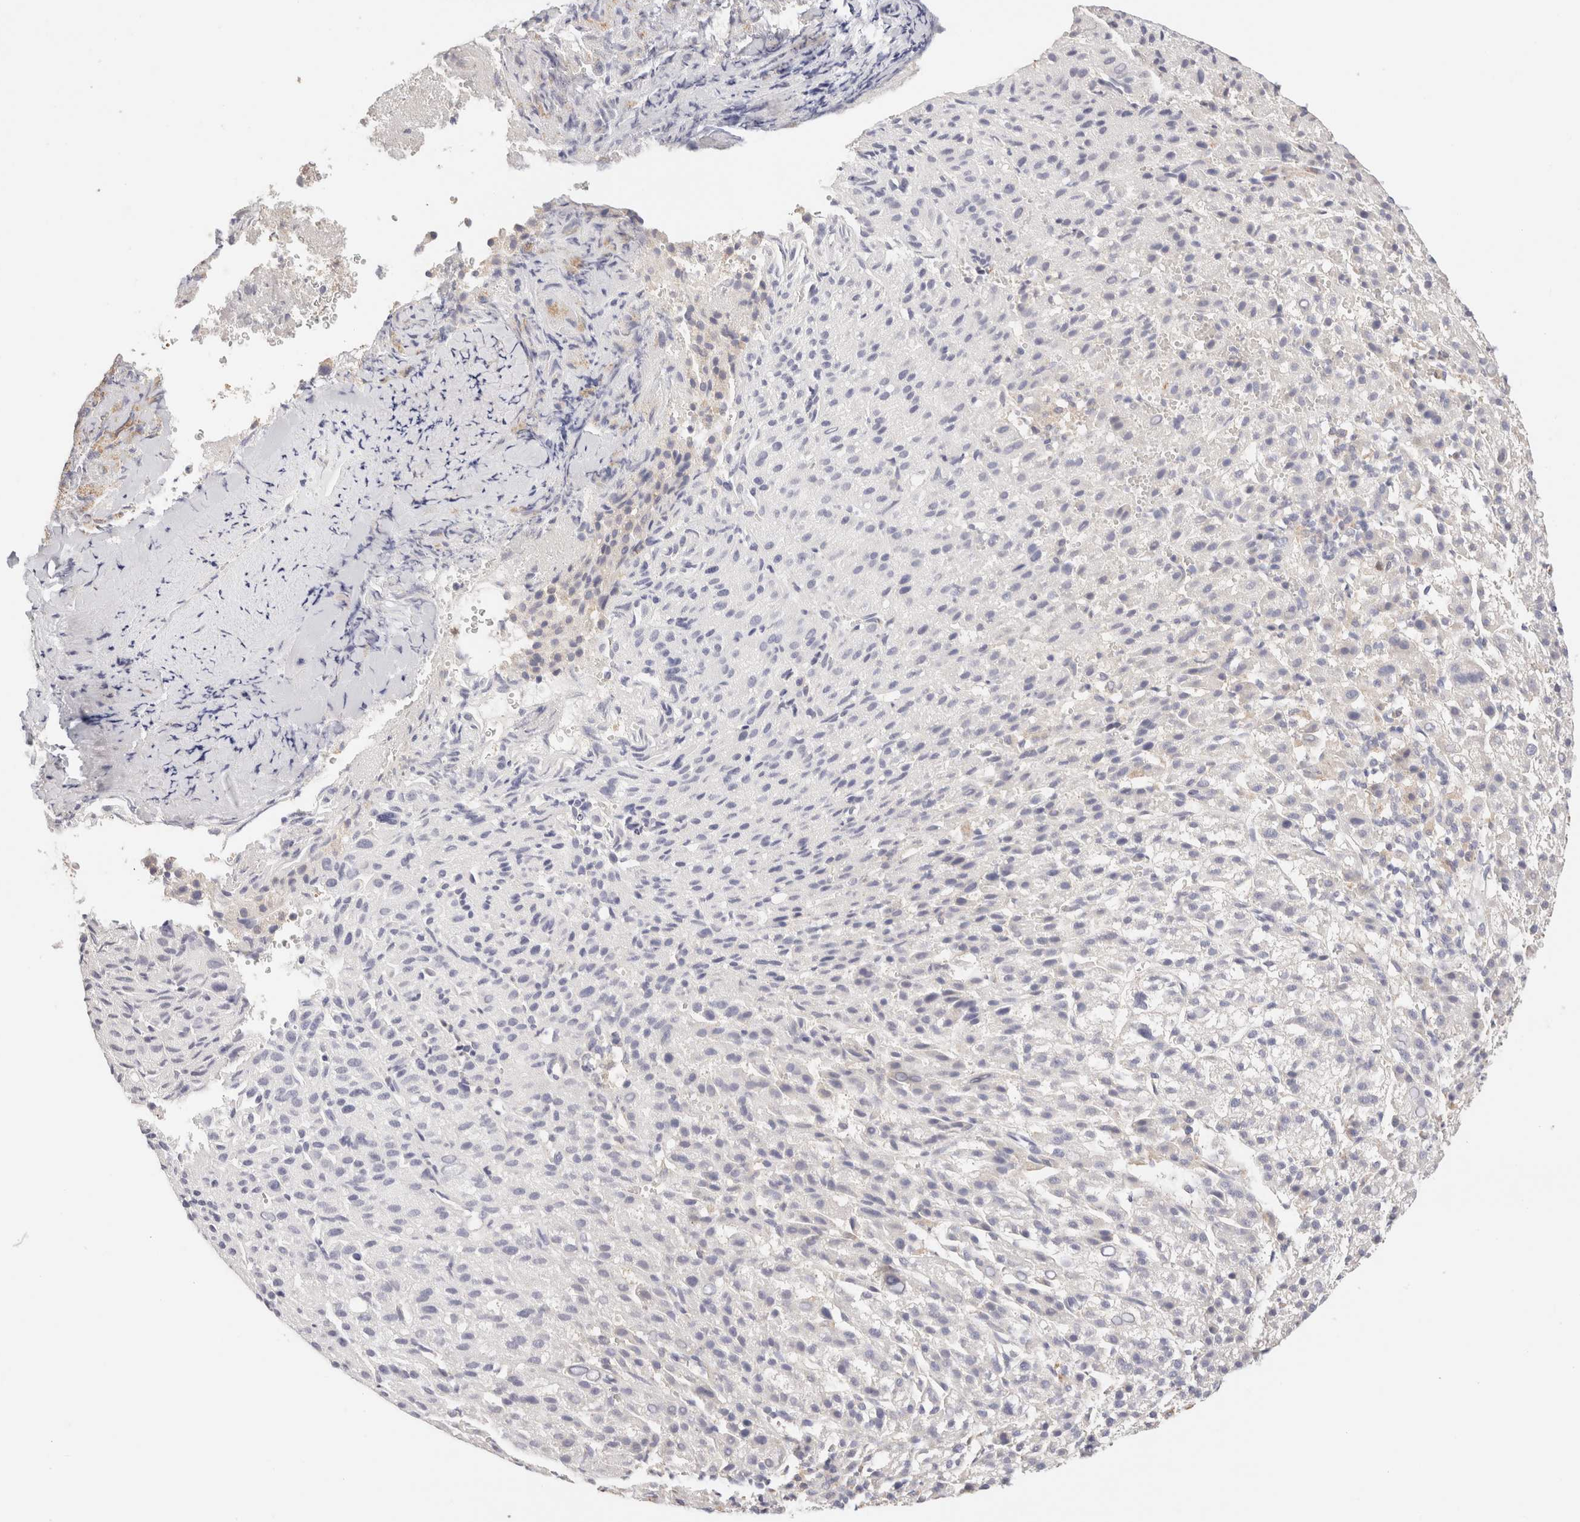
{"staining": {"intensity": "negative", "quantity": "none", "location": "none"}, "tissue": "liver cancer", "cell_type": "Tumor cells", "image_type": "cancer", "snomed": [{"axis": "morphology", "description": "Carcinoma, Hepatocellular, NOS"}, {"axis": "topography", "description": "Liver"}], "caption": "An image of liver hepatocellular carcinoma stained for a protein shows no brown staining in tumor cells. Brightfield microscopy of IHC stained with DAB (brown) and hematoxylin (blue), captured at high magnification.", "gene": "SCGB2A2", "patient": {"sex": "female", "age": 58}}